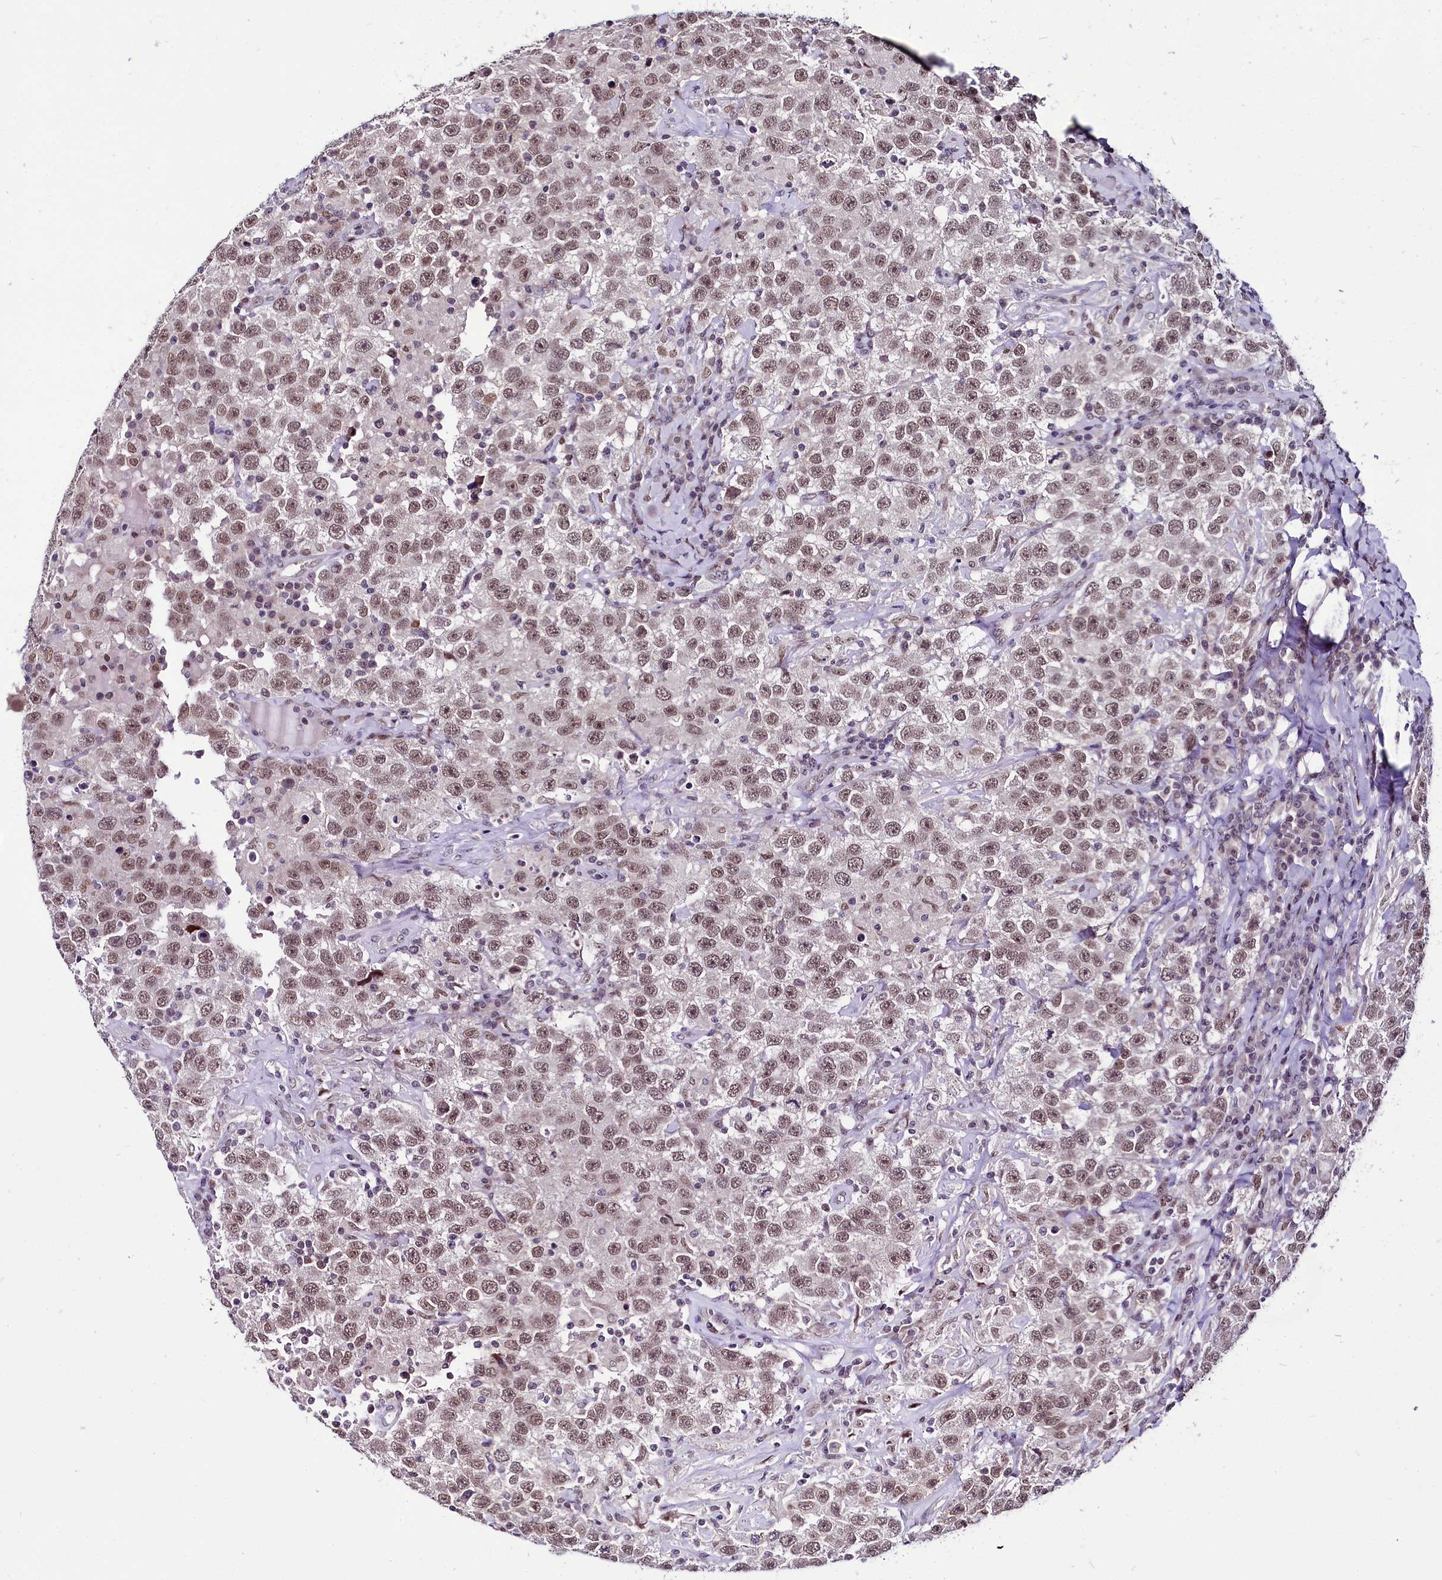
{"staining": {"intensity": "moderate", "quantity": ">75%", "location": "nuclear"}, "tissue": "testis cancer", "cell_type": "Tumor cells", "image_type": "cancer", "snomed": [{"axis": "morphology", "description": "Seminoma, NOS"}, {"axis": "topography", "description": "Testis"}], "caption": "Protein staining of seminoma (testis) tissue displays moderate nuclear staining in approximately >75% of tumor cells.", "gene": "SCAF11", "patient": {"sex": "male", "age": 41}}